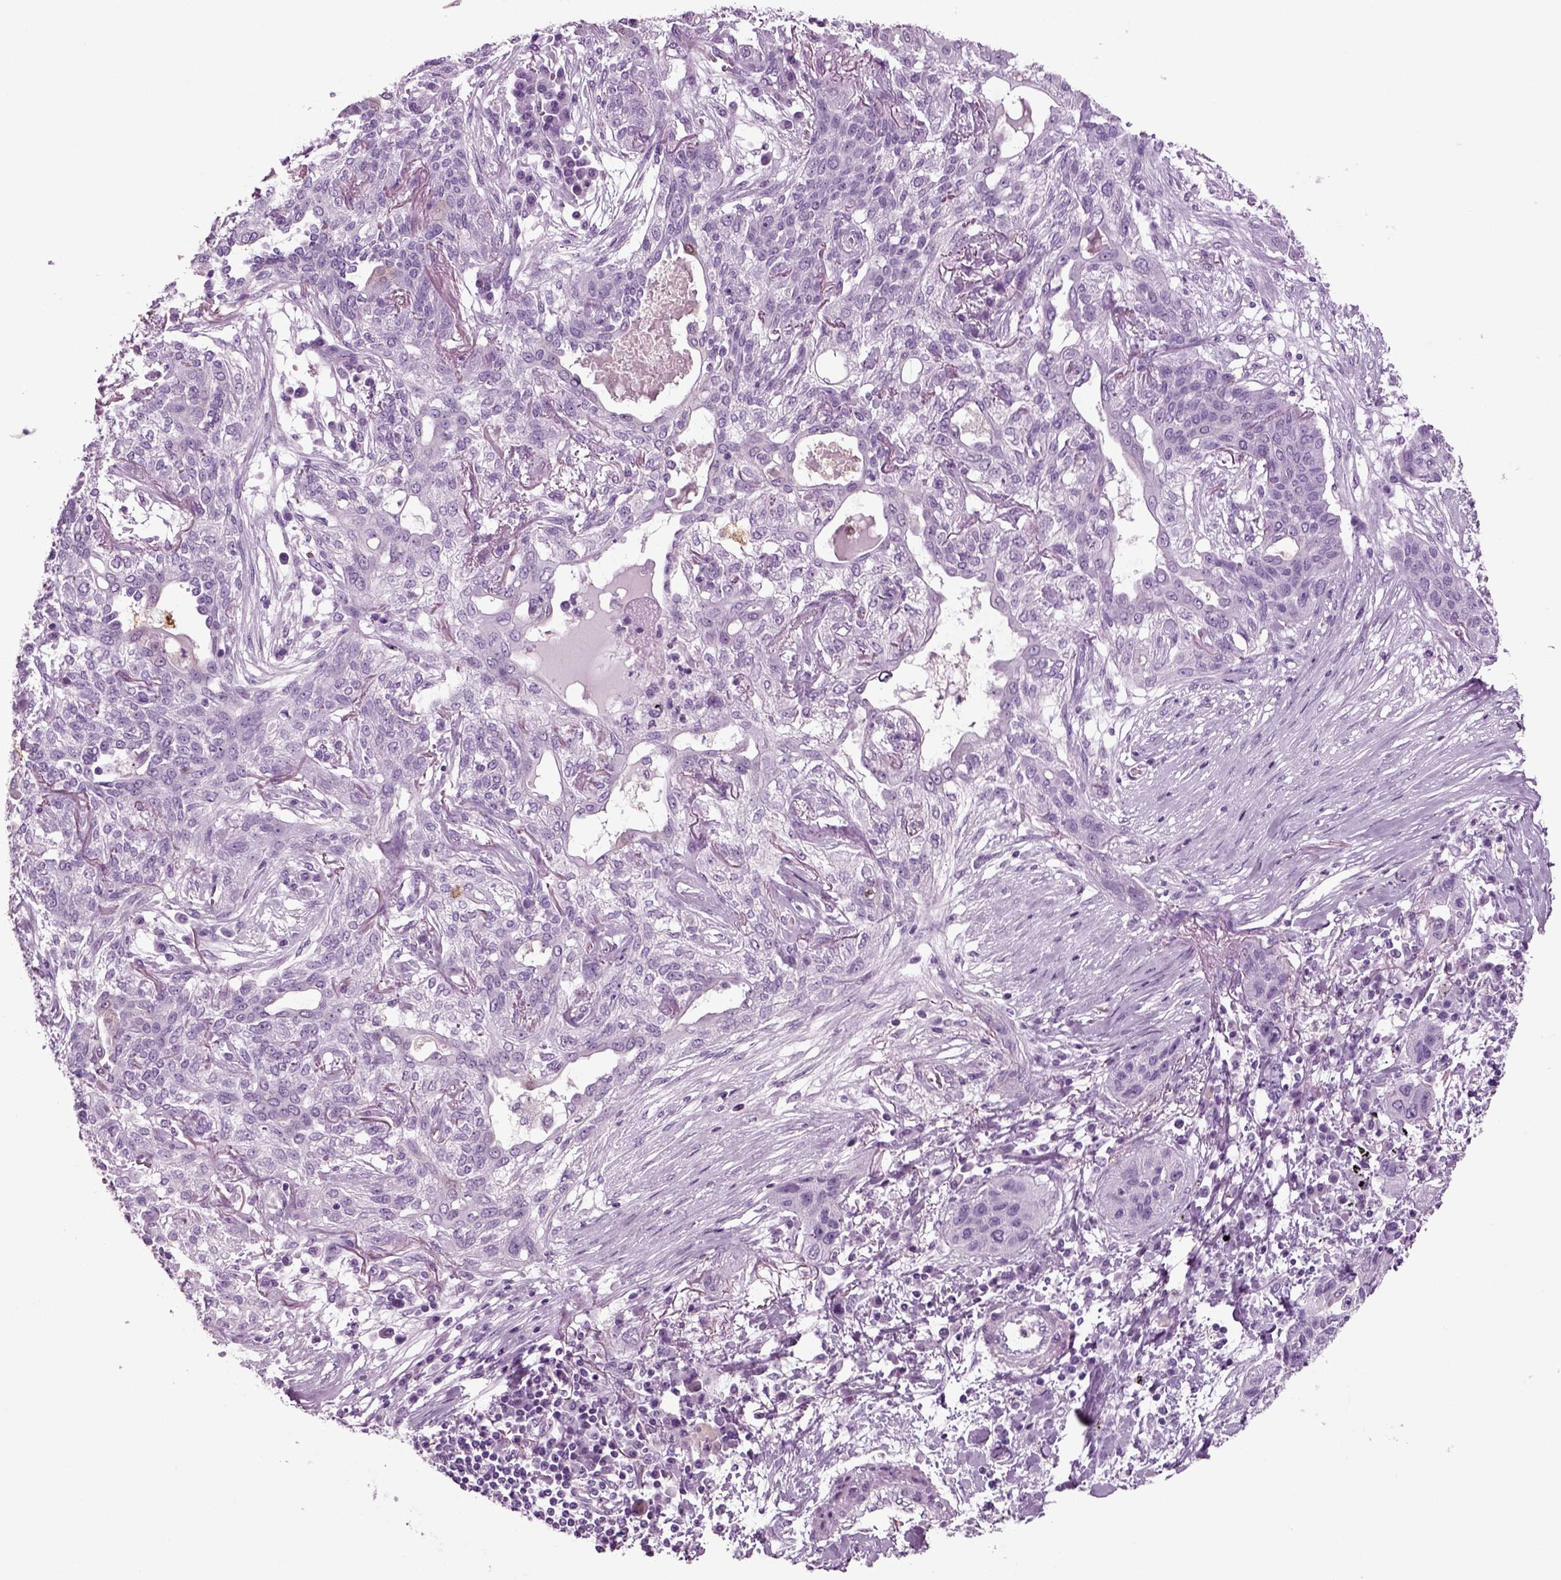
{"staining": {"intensity": "negative", "quantity": "none", "location": "none"}, "tissue": "lung cancer", "cell_type": "Tumor cells", "image_type": "cancer", "snomed": [{"axis": "morphology", "description": "Squamous cell carcinoma, NOS"}, {"axis": "topography", "description": "Lung"}], "caption": "Tumor cells show no significant staining in lung cancer.", "gene": "CRABP1", "patient": {"sex": "female", "age": 70}}